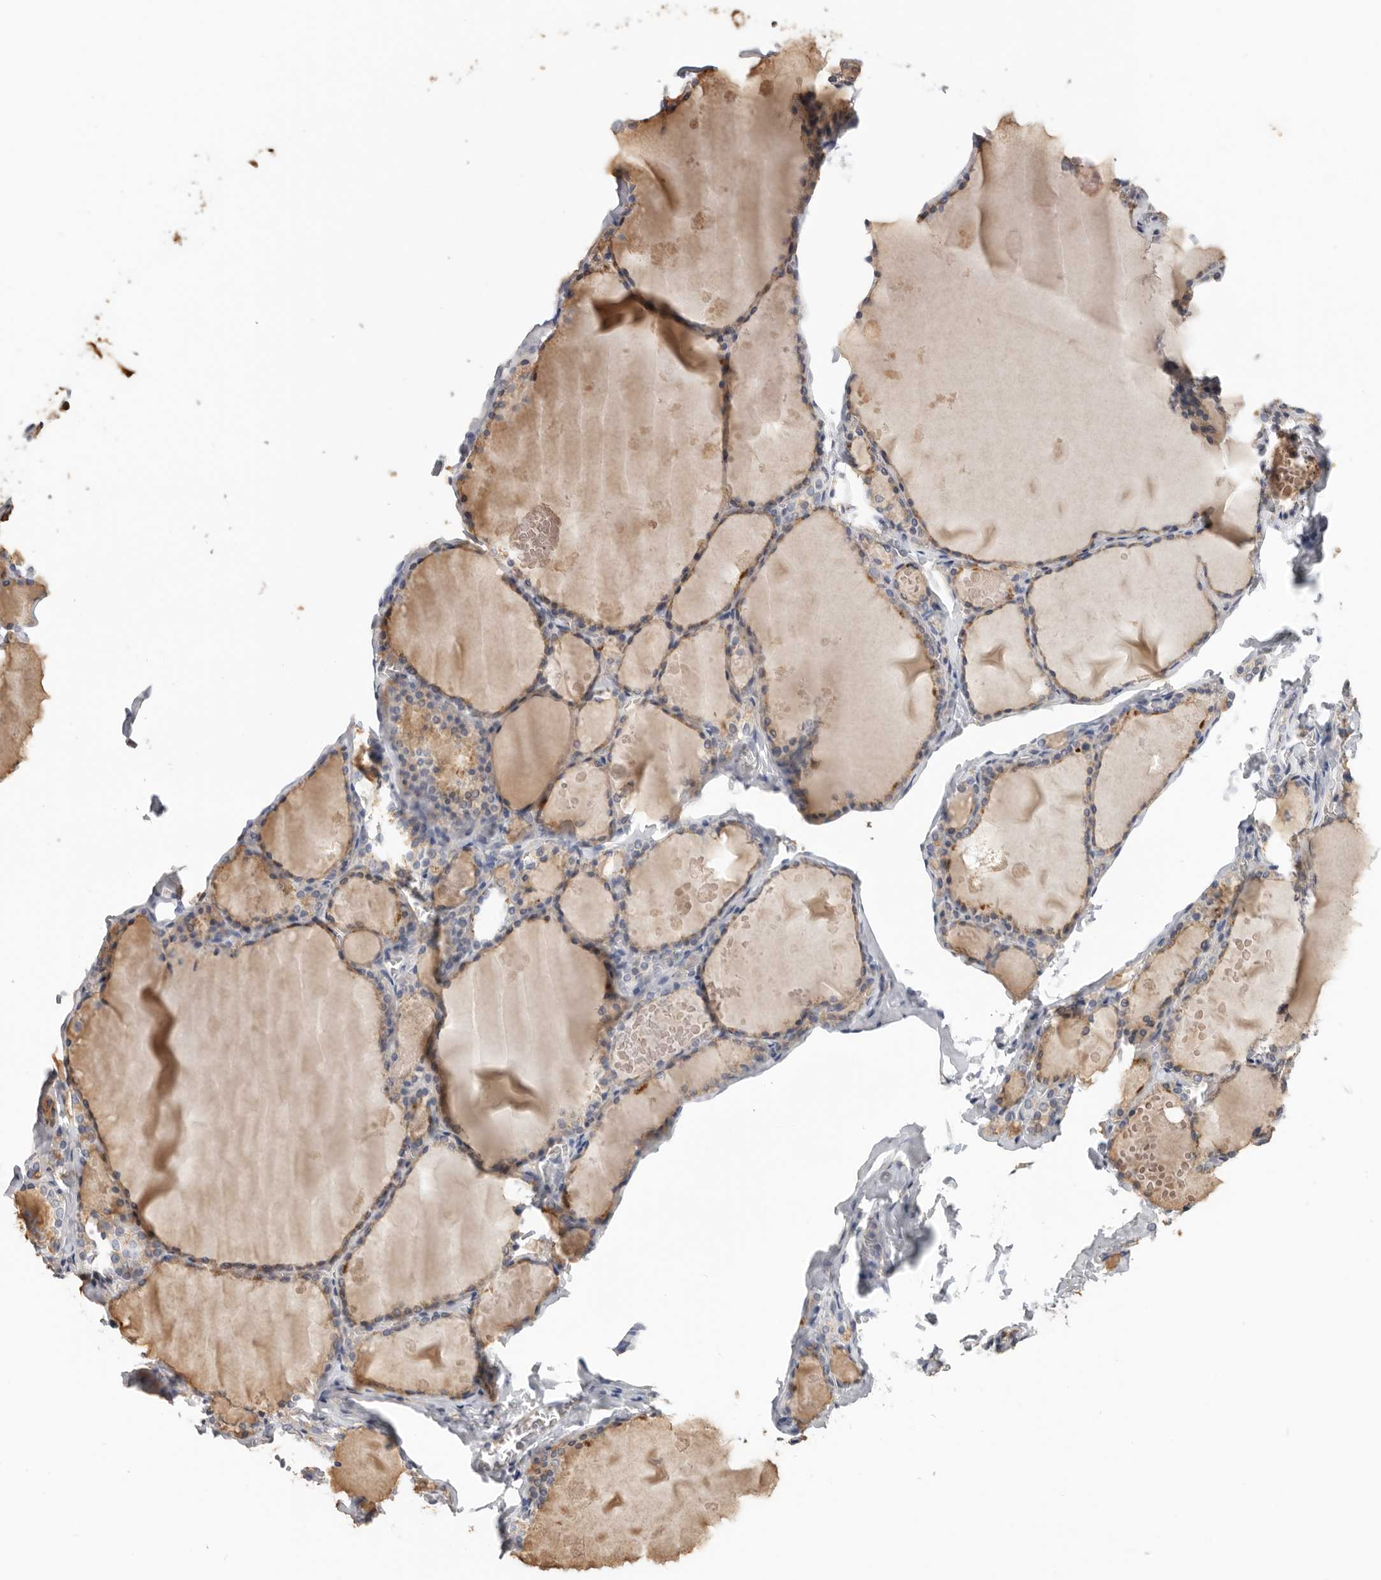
{"staining": {"intensity": "moderate", "quantity": ">75%", "location": "cytoplasmic/membranous"}, "tissue": "thyroid gland", "cell_type": "Glandular cells", "image_type": "normal", "snomed": [{"axis": "morphology", "description": "Normal tissue, NOS"}, {"axis": "topography", "description": "Thyroid gland"}], "caption": "A micrograph showing moderate cytoplasmic/membranous positivity in approximately >75% of glandular cells in benign thyroid gland, as visualized by brown immunohistochemical staining.", "gene": "WDTC1", "patient": {"sex": "male", "age": 56}}